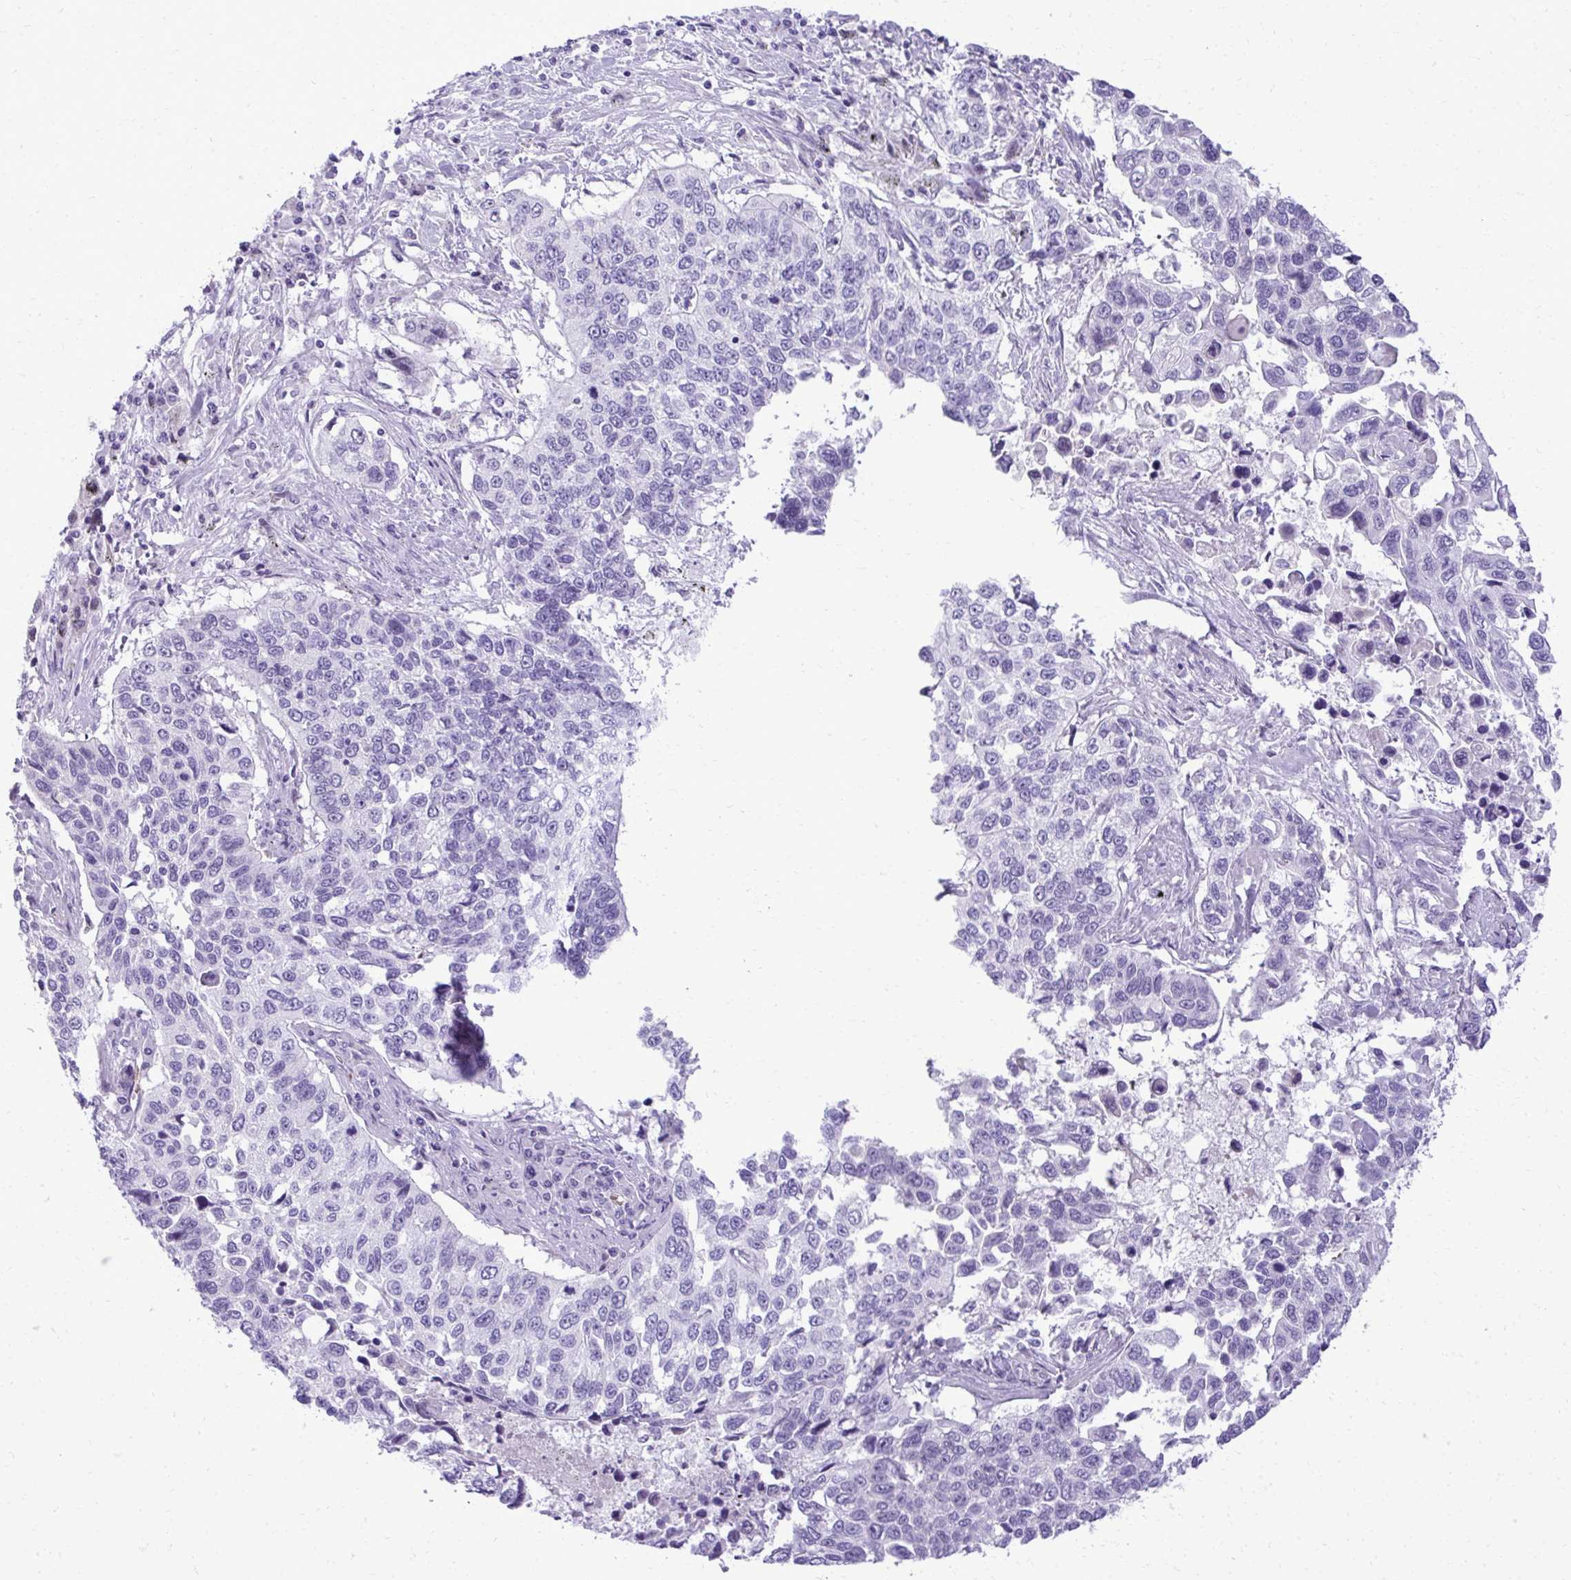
{"staining": {"intensity": "negative", "quantity": "none", "location": "none"}, "tissue": "lung cancer", "cell_type": "Tumor cells", "image_type": "cancer", "snomed": [{"axis": "morphology", "description": "Squamous cell carcinoma, NOS"}, {"axis": "topography", "description": "Lung"}], "caption": "The micrograph displays no significant expression in tumor cells of lung cancer.", "gene": "PITPNM3", "patient": {"sex": "male", "age": 62}}